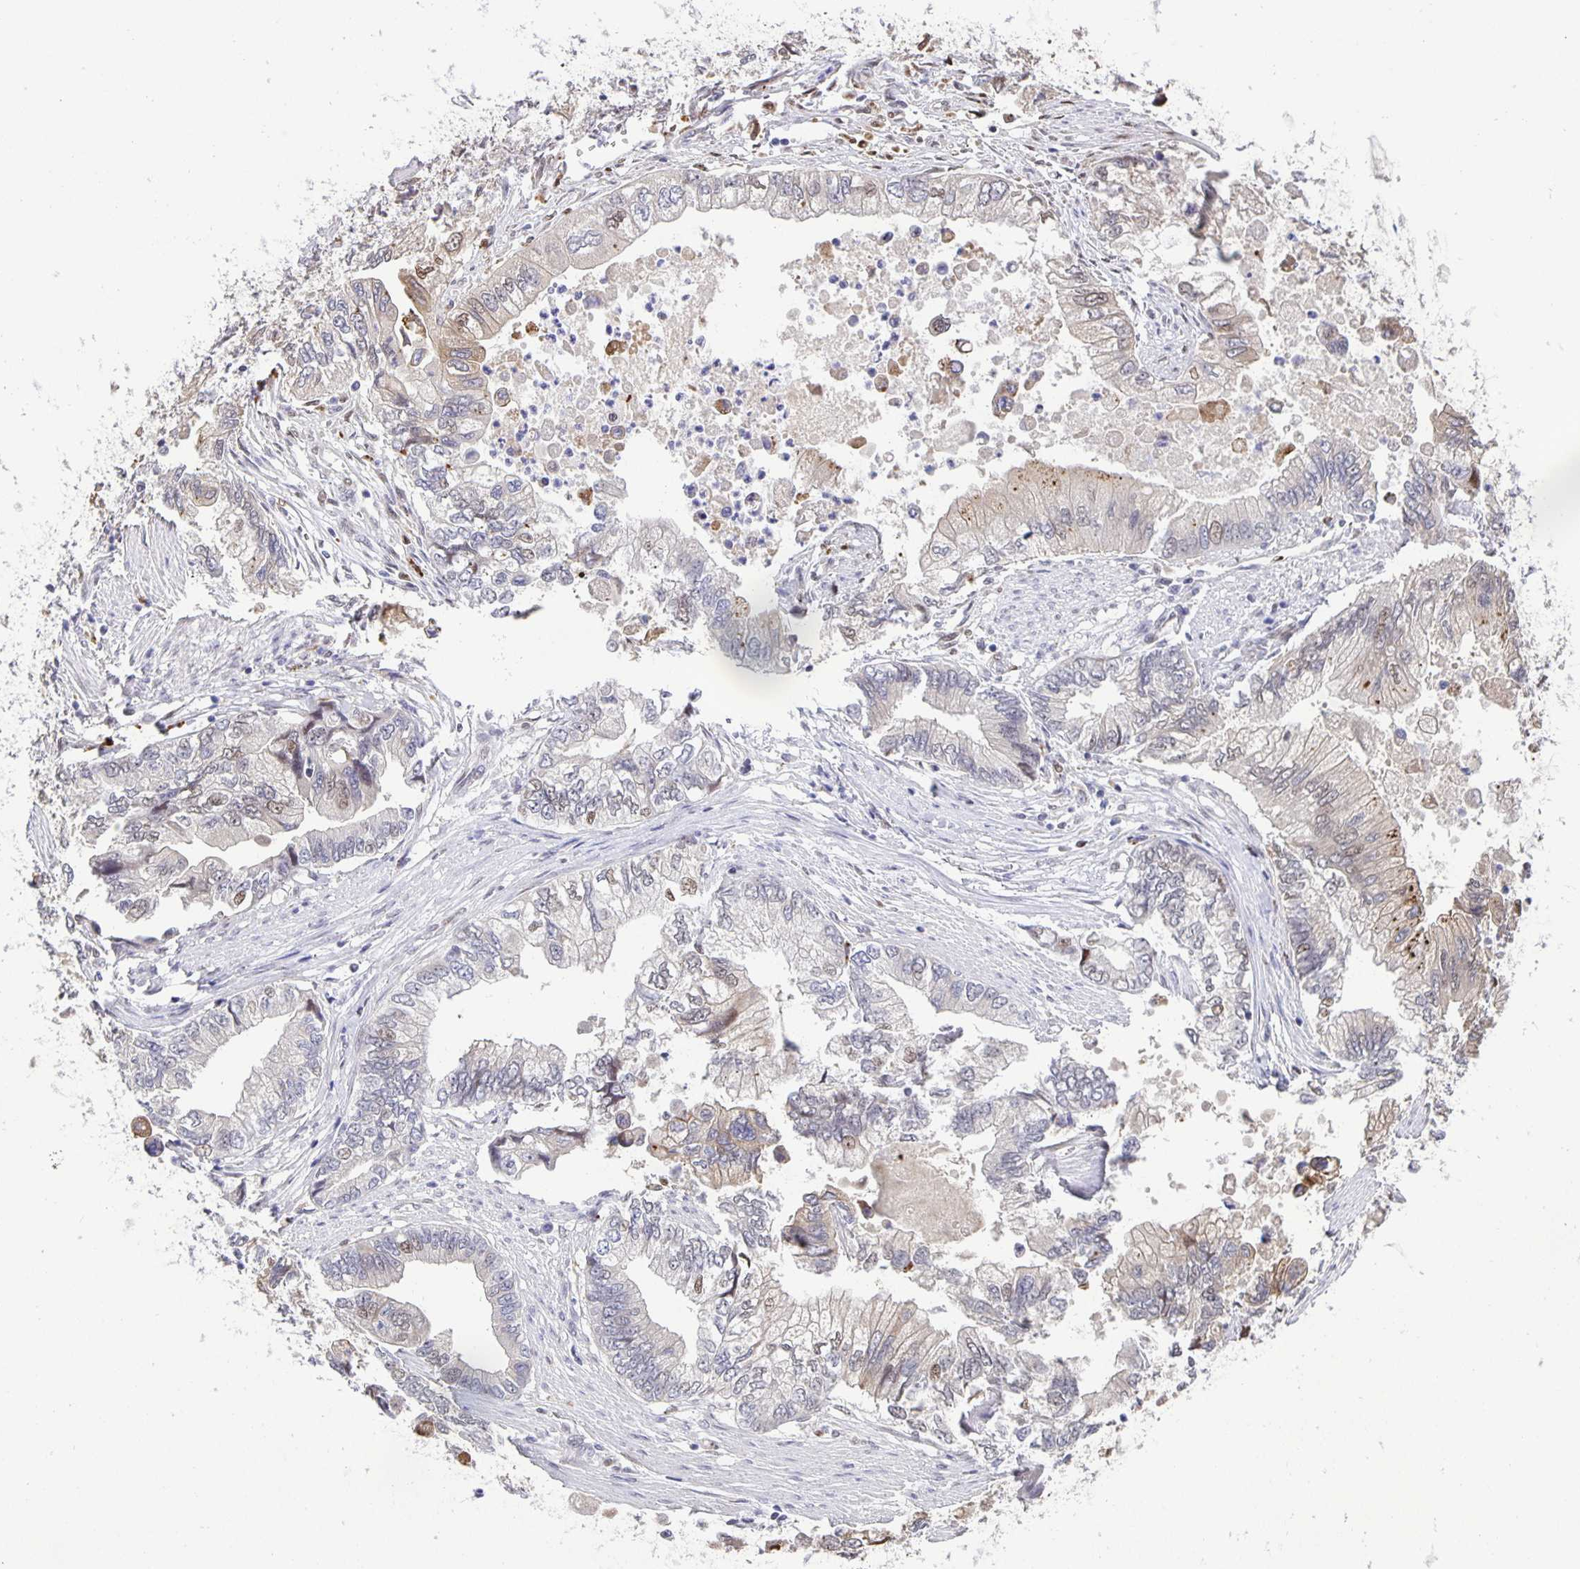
{"staining": {"intensity": "weak", "quantity": "<25%", "location": "nuclear"}, "tissue": "stomach cancer", "cell_type": "Tumor cells", "image_type": "cancer", "snomed": [{"axis": "morphology", "description": "Adenocarcinoma, NOS"}, {"axis": "topography", "description": "Pancreas"}, {"axis": "topography", "description": "Stomach, upper"}], "caption": "IHC micrograph of adenocarcinoma (stomach) stained for a protein (brown), which exhibits no expression in tumor cells.", "gene": "MAPK12", "patient": {"sex": "male", "age": 77}}